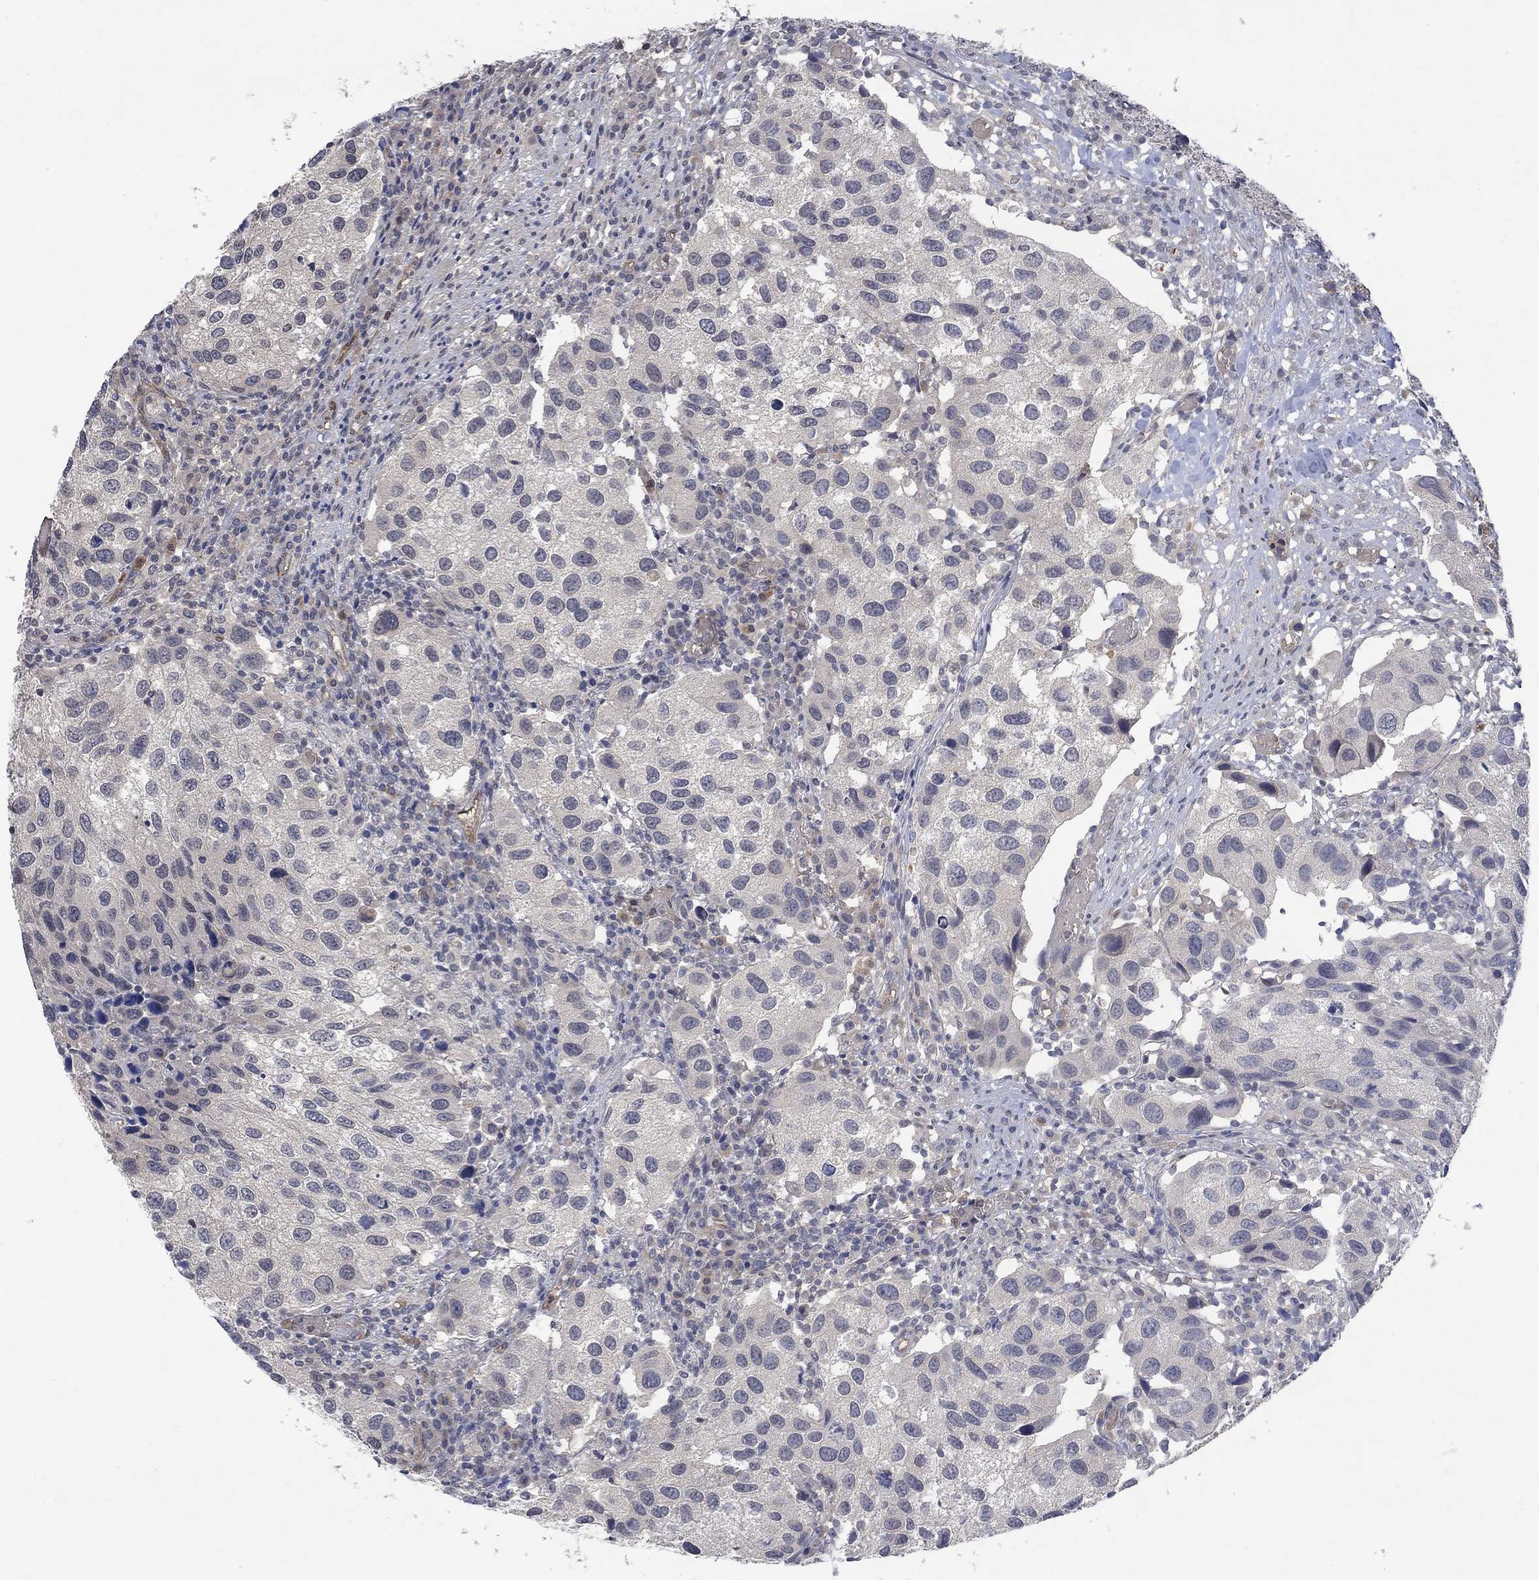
{"staining": {"intensity": "negative", "quantity": "none", "location": "none"}, "tissue": "urothelial cancer", "cell_type": "Tumor cells", "image_type": "cancer", "snomed": [{"axis": "morphology", "description": "Urothelial carcinoma, High grade"}, {"axis": "topography", "description": "Urinary bladder"}], "caption": "The immunohistochemistry (IHC) micrograph has no significant staining in tumor cells of urothelial cancer tissue.", "gene": "GRIN2D", "patient": {"sex": "male", "age": 79}}